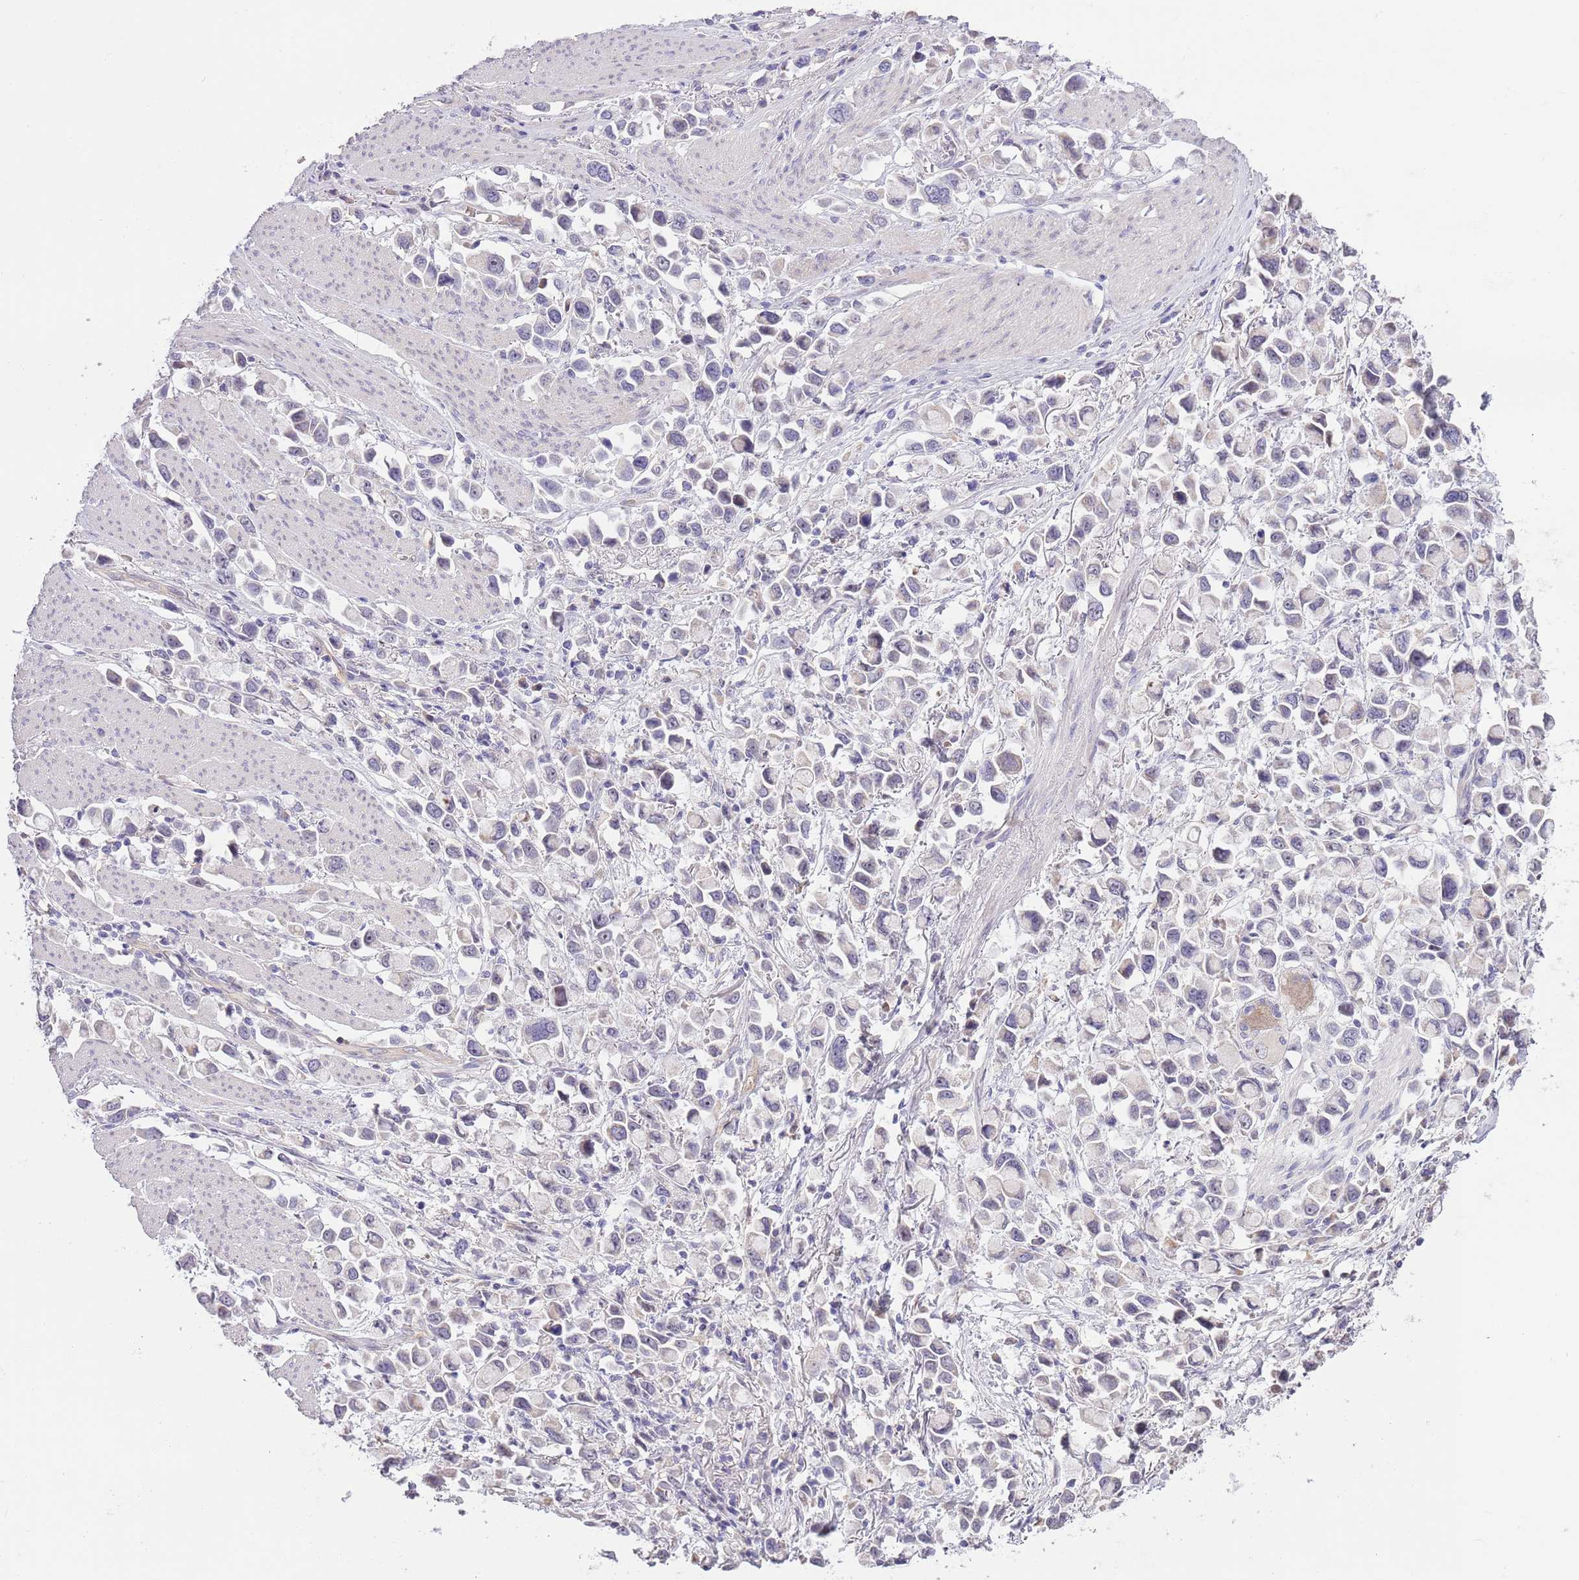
{"staining": {"intensity": "negative", "quantity": "none", "location": "none"}, "tissue": "stomach cancer", "cell_type": "Tumor cells", "image_type": "cancer", "snomed": [{"axis": "morphology", "description": "Adenocarcinoma, NOS"}, {"axis": "topography", "description": "Stomach"}], "caption": "Tumor cells show no significant protein positivity in stomach adenocarcinoma.", "gene": "AP1S2", "patient": {"sex": "female", "age": 81}}